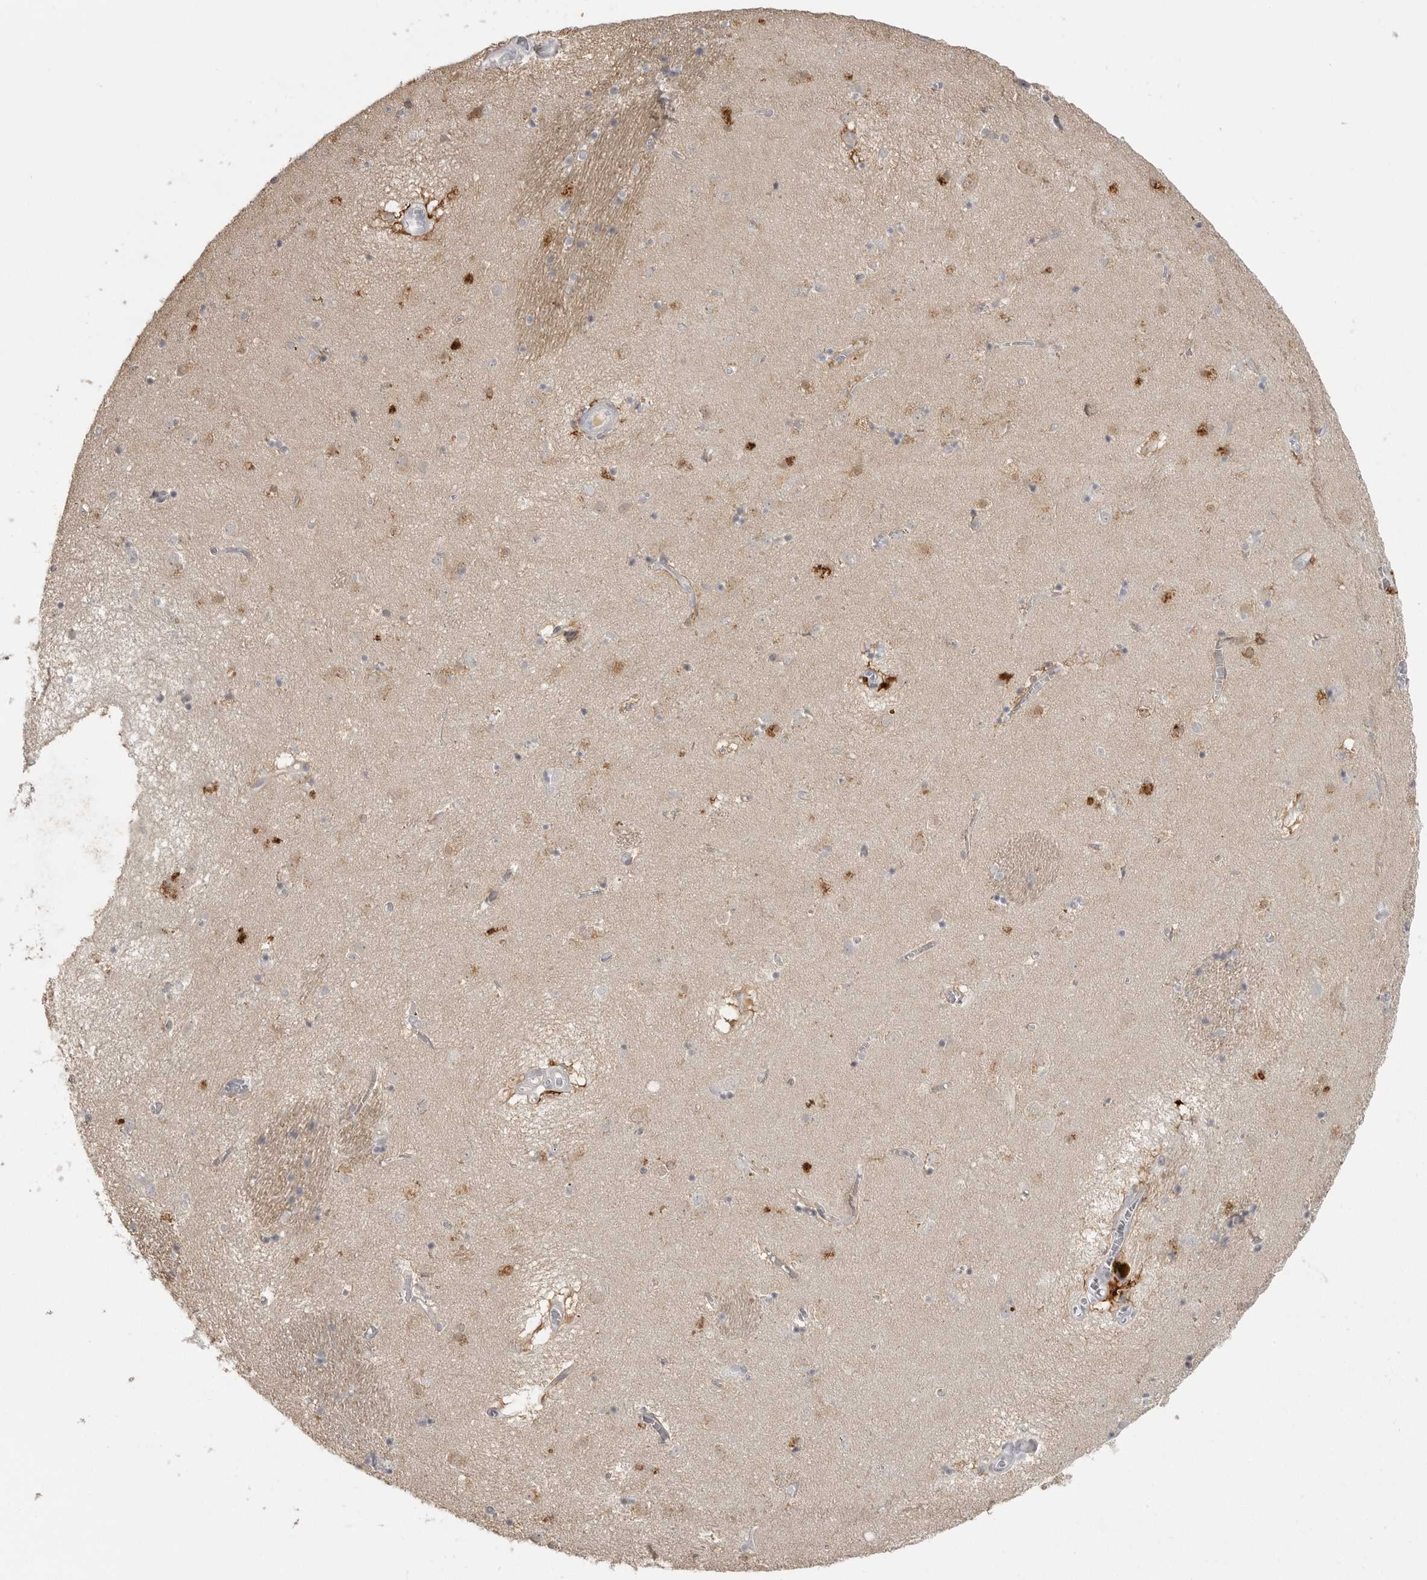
{"staining": {"intensity": "negative", "quantity": "none", "location": "none"}, "tissue": "caudate", "cell_type": "Glial cells", "image_type": "normal", "snomed": [{"axis": "morphology", "description": "Normal tissue, NOS"}, {"axis": "topography", "description": "Lateral ventricle wall"}], "caption": "This is an immunohistochemistry (IHC) photomicrograph of normal human caudate. There is no positivity in glial cells.", "gene": "TCTN3", "patient": {"sex": "male", "age": 70}}